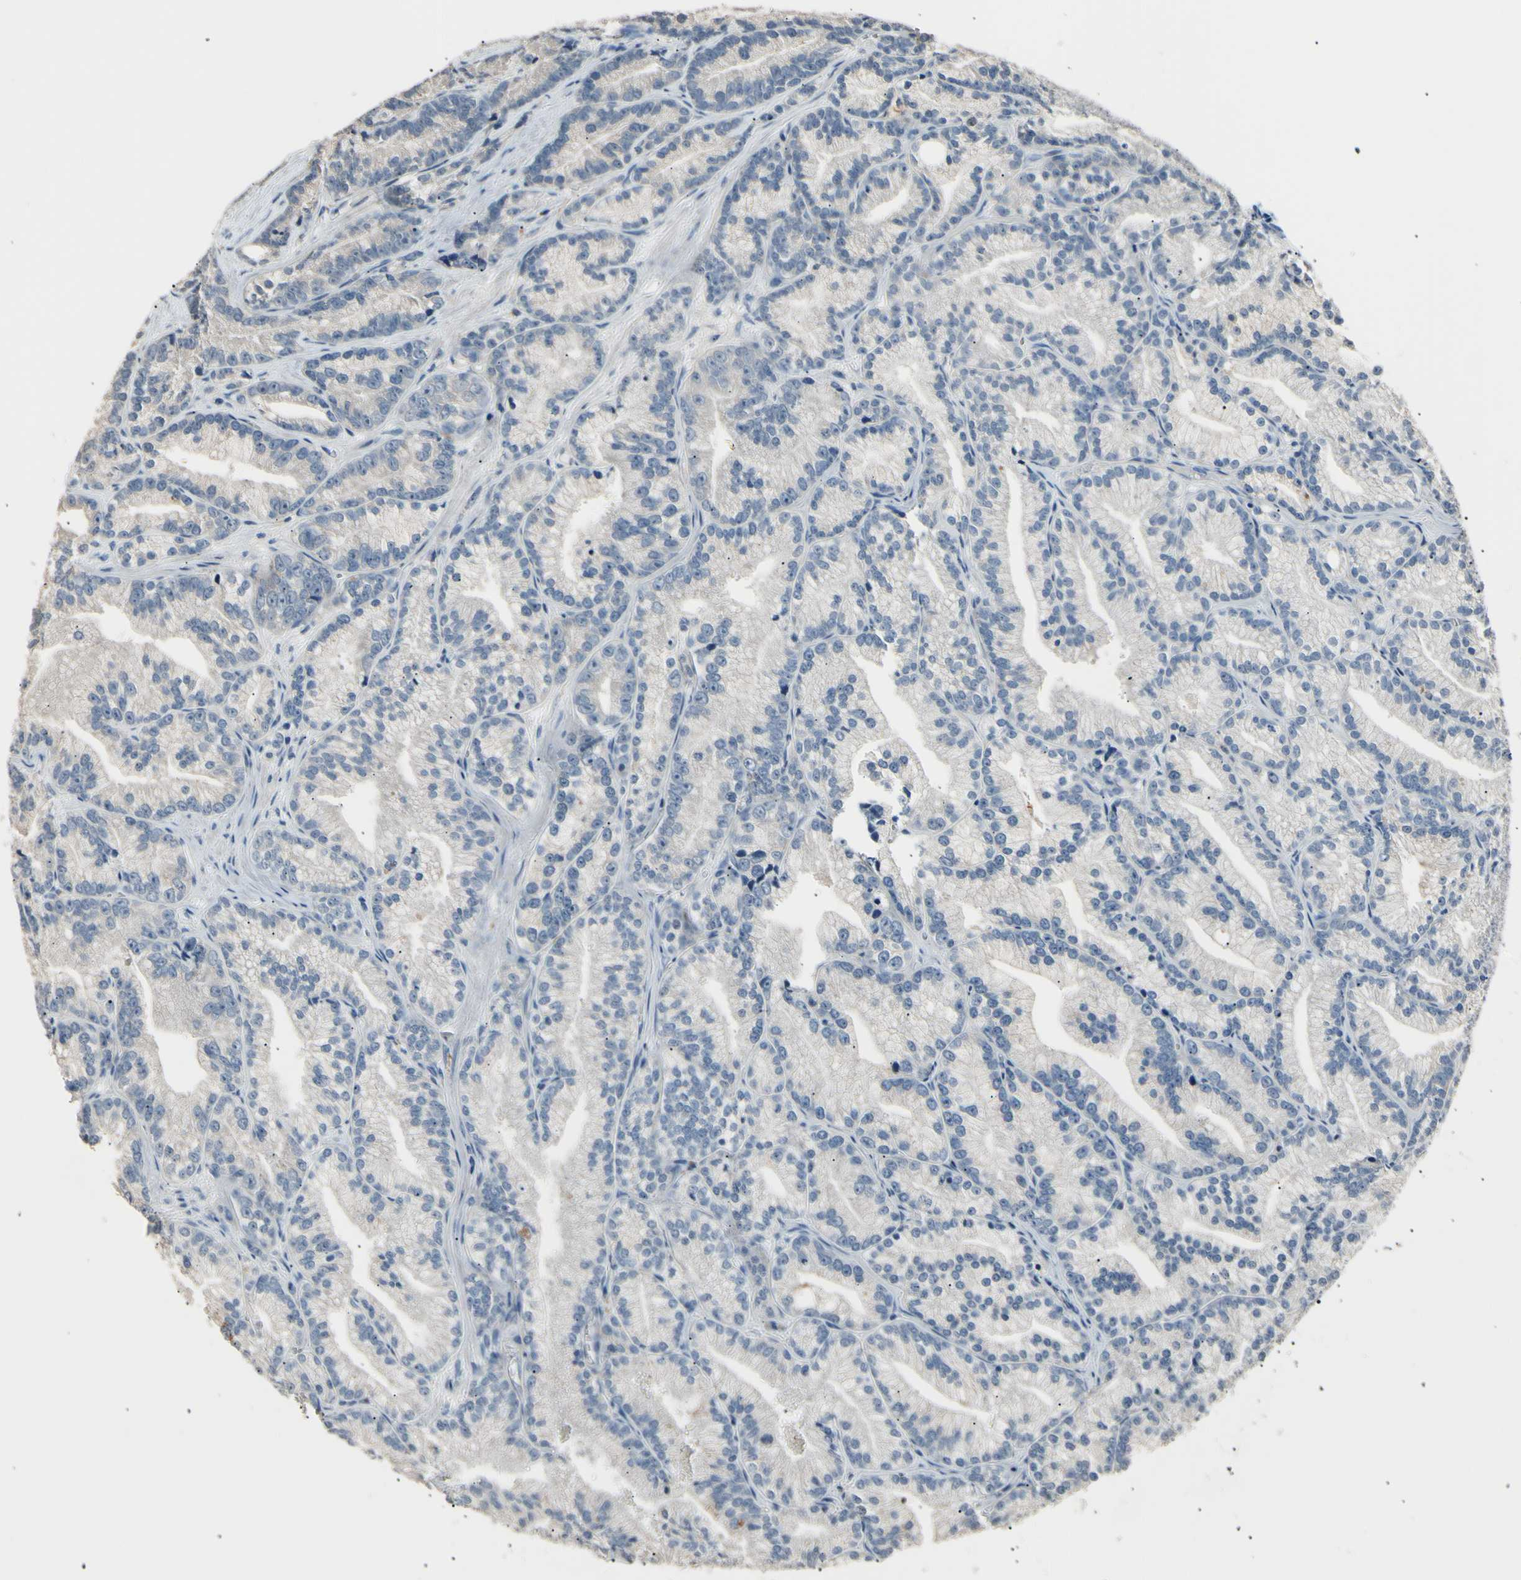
{"staining": {"intensity": "negative", "quantity": "none", "location": "none"}, "tissue": "prostate cancer", "cell_type": "Tumor cells", "image_type": "cancer", "snomed": [{"axis": "morphology", "description": "Adenocarcinoma, Low grade"}, {"axis": "topography", "description": "Prostate"}], "caption": "IHC micrograph of human prostate cancer stained for a protein (brown), which exhibits no positivity in tumor cells.", "gene": "LDLR", "patient": {"sex": "male", "age": 89}}